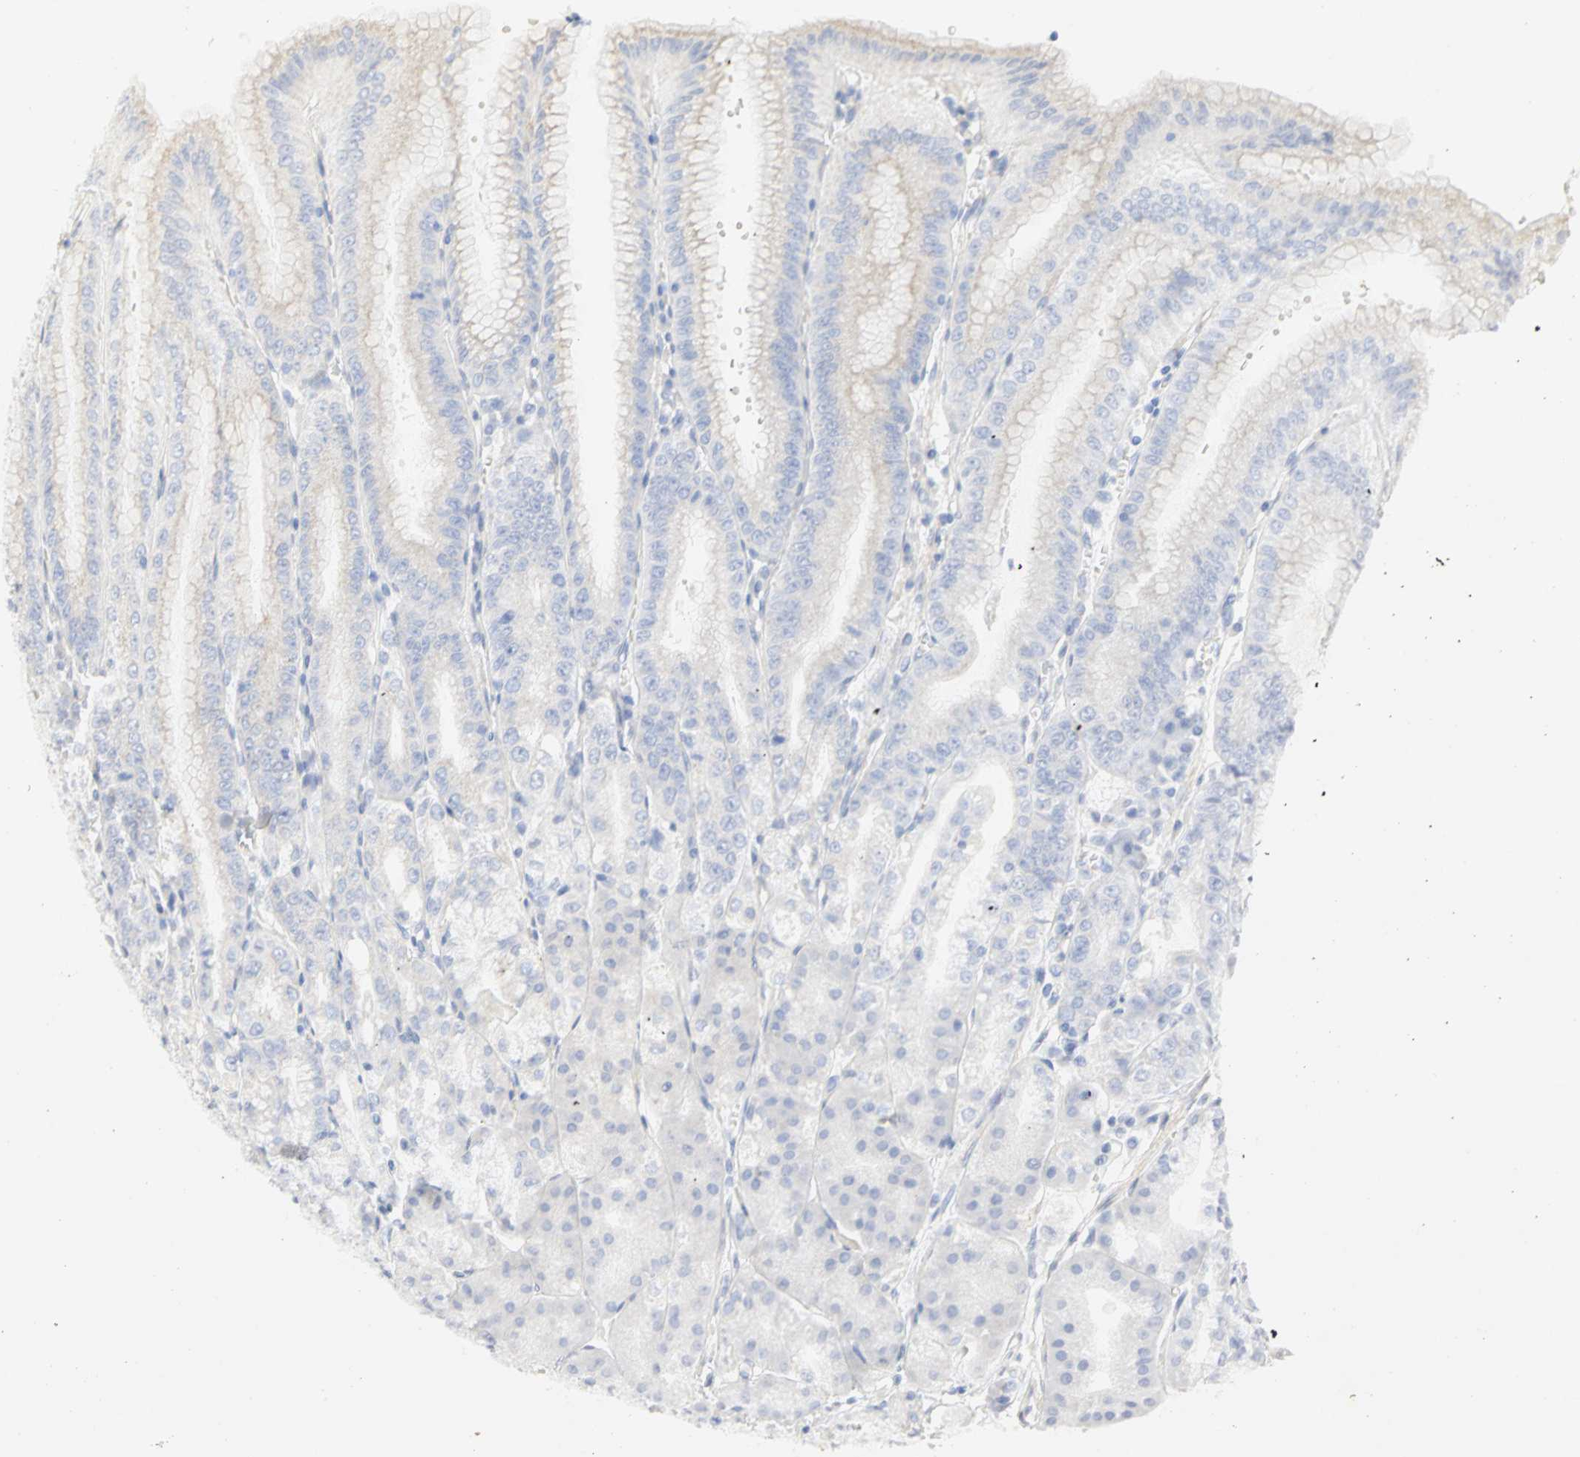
{"staining": {"intensity": "weak", "quantity": "25%-75%", "location": "cytoplasmic/membranous"}, "tissue": "stomach", "cell_type": "Glandular cells", "image_type": "normal", "snomed": [{"axis": "morphology", "description": "Normal tissue, NOS"}, {"axis": "topography", "description": "Stomach, lower"}], "caption": "Stomach stained with a brown dye exhibits weak cytoplasmic/membranous positive staining in approximately 25%-75% of glandular cells.", "gene": "GNRH2", "patient": {"sex": "male", "age": 71}}